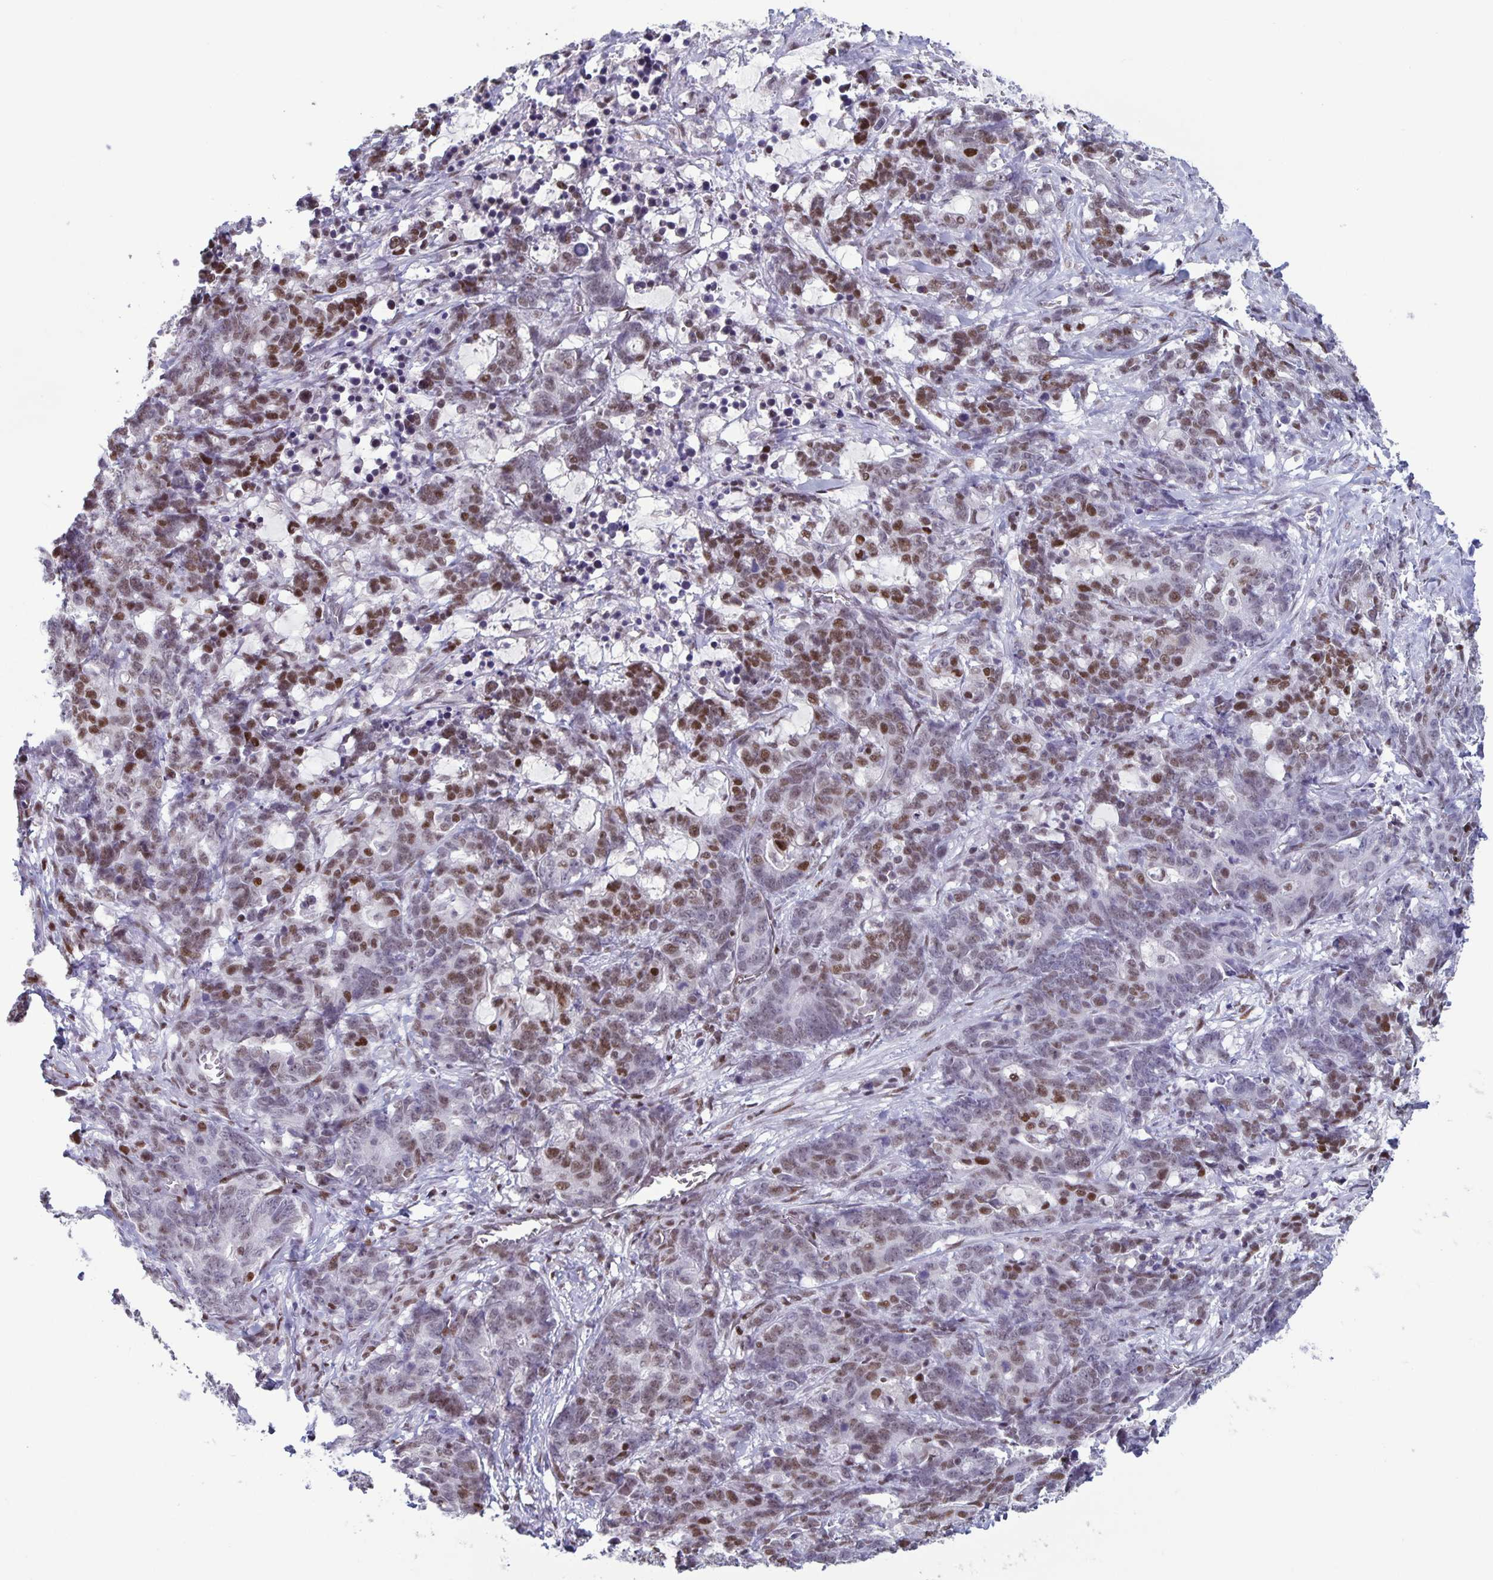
{"staining": {"intensity": "moderate", "quantity": "25%-75%", "location": "nuclear"}, "tissue": "stomach cancer", "cell_type": "Tumor cells", "image_type": "cancer", "snomed": [{"axis": "morphology", "description": "Normal tissue, NOS"}, {"axis": "morphology", "description": "Adenocarcinoma, NOS"}, {"axis": "topography", "description": "Stomach"}], "caption": "Stomach cancer stained for a protein displays moderate nuclear positivity in tumor cells. (DAB (3,3'-diaminobenzidine) IHC with brightfield microscopy, high magnification).", "gene": "JUND", "patient": {"sex": "female", "age": 64}}